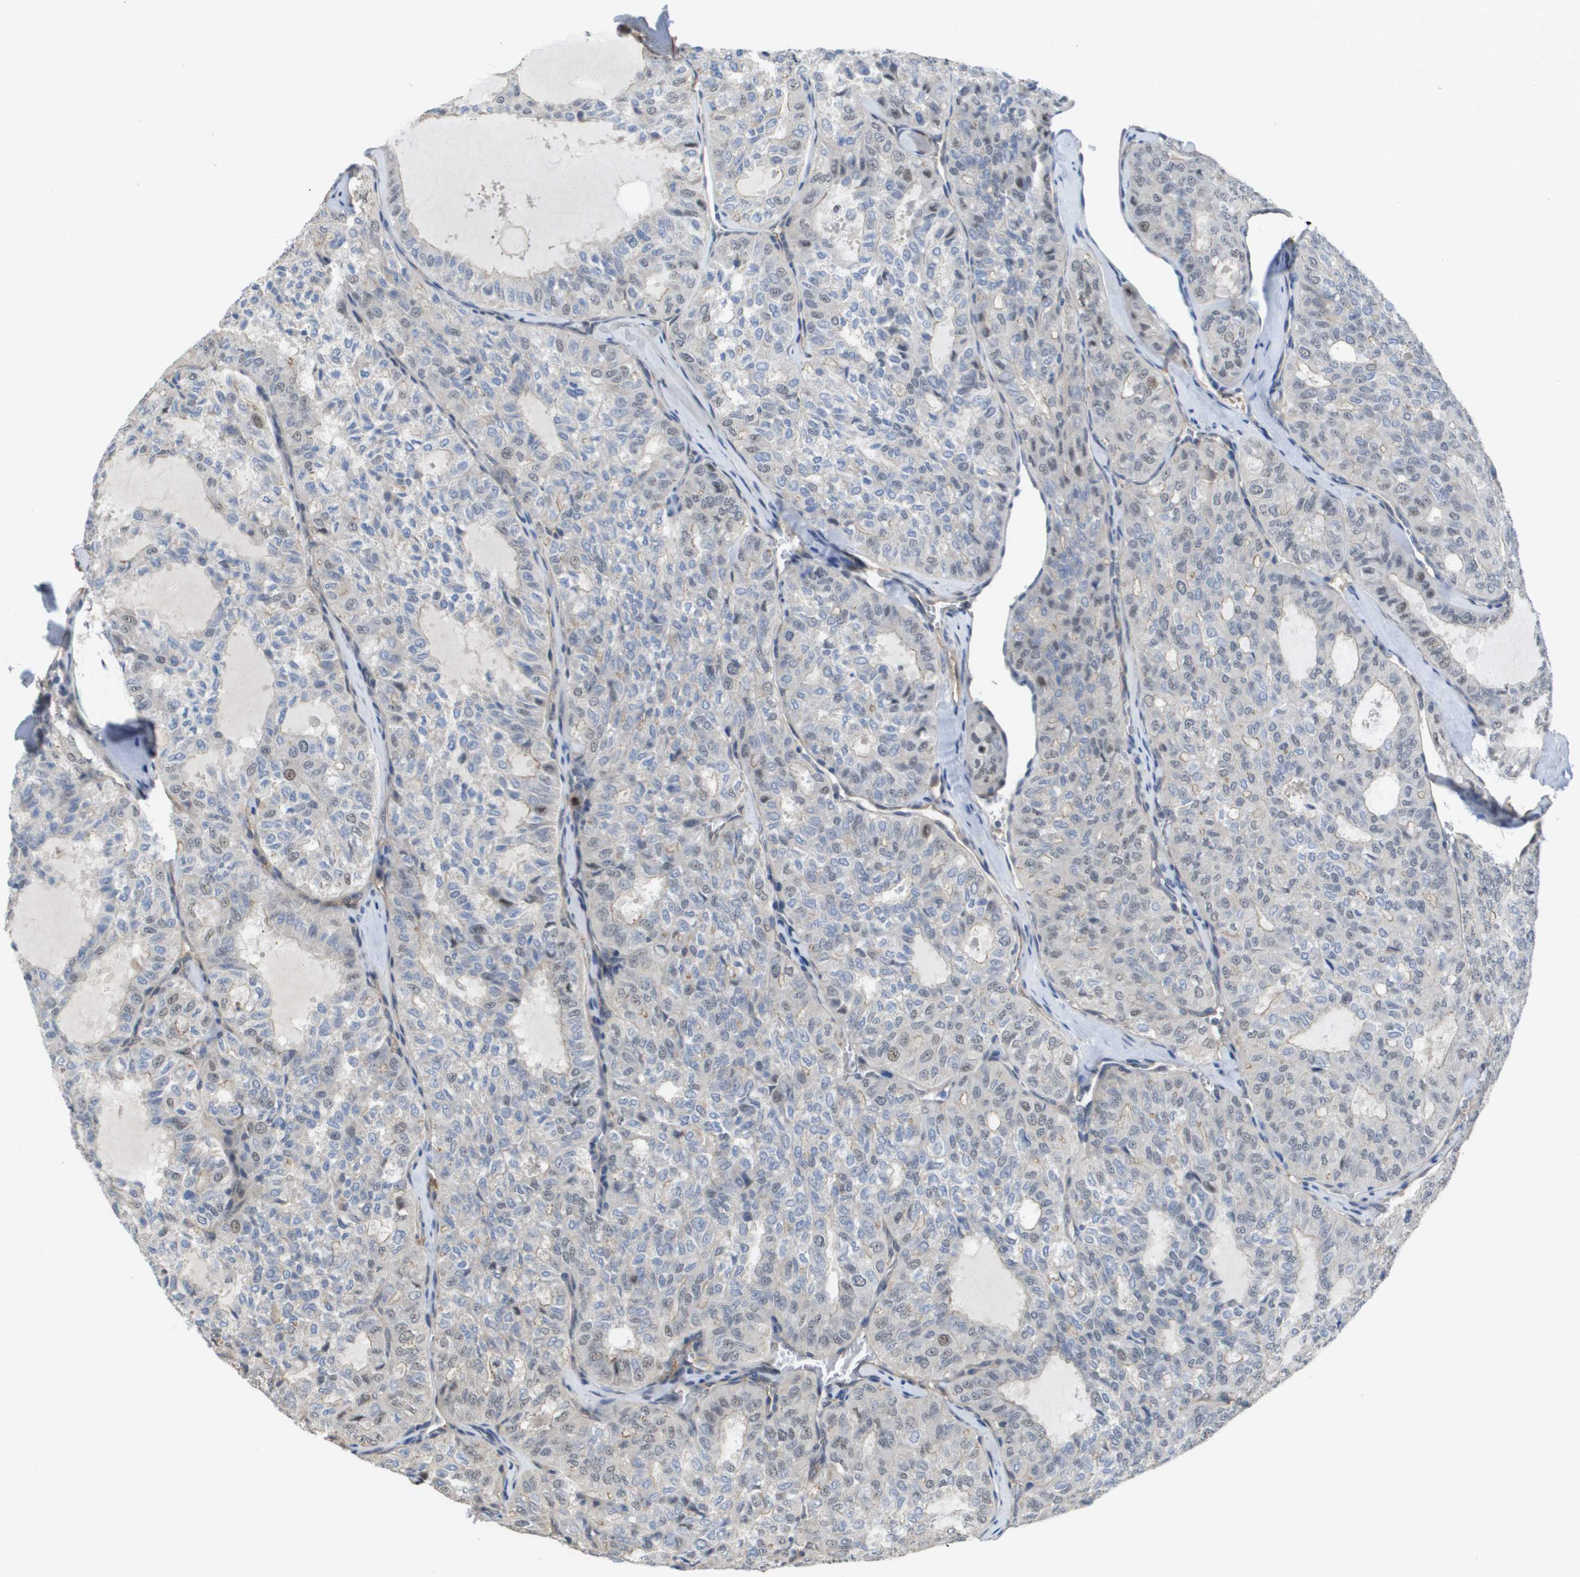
{"staining": {"intensity": "weak", "quantity": "<25%", "location": "nuclear"}, "tissue": "thyroid cancer", "cell_type": "Tumor cells", "image_type": "cancer", "snomed": [{"axis": "morphology", "description": "Follicular adenoma carcinoma, NOS"}, {"axis": "topography", "description": "Thyroid gland"}], "caption": "High power microscopy image of an immunohistochemistry image of follicular adenoma carcinoma (thyroid), revealing no significant positivity in tumor cells. Brightfield microscopy of immunohistochemistry stained with DAB (3,3'-diaminobenzidine) (brown) and hematoxylin (blue), captured at high magnification.", "gene": "RNF112", "patient": {"sex": "male", "age": 75}}